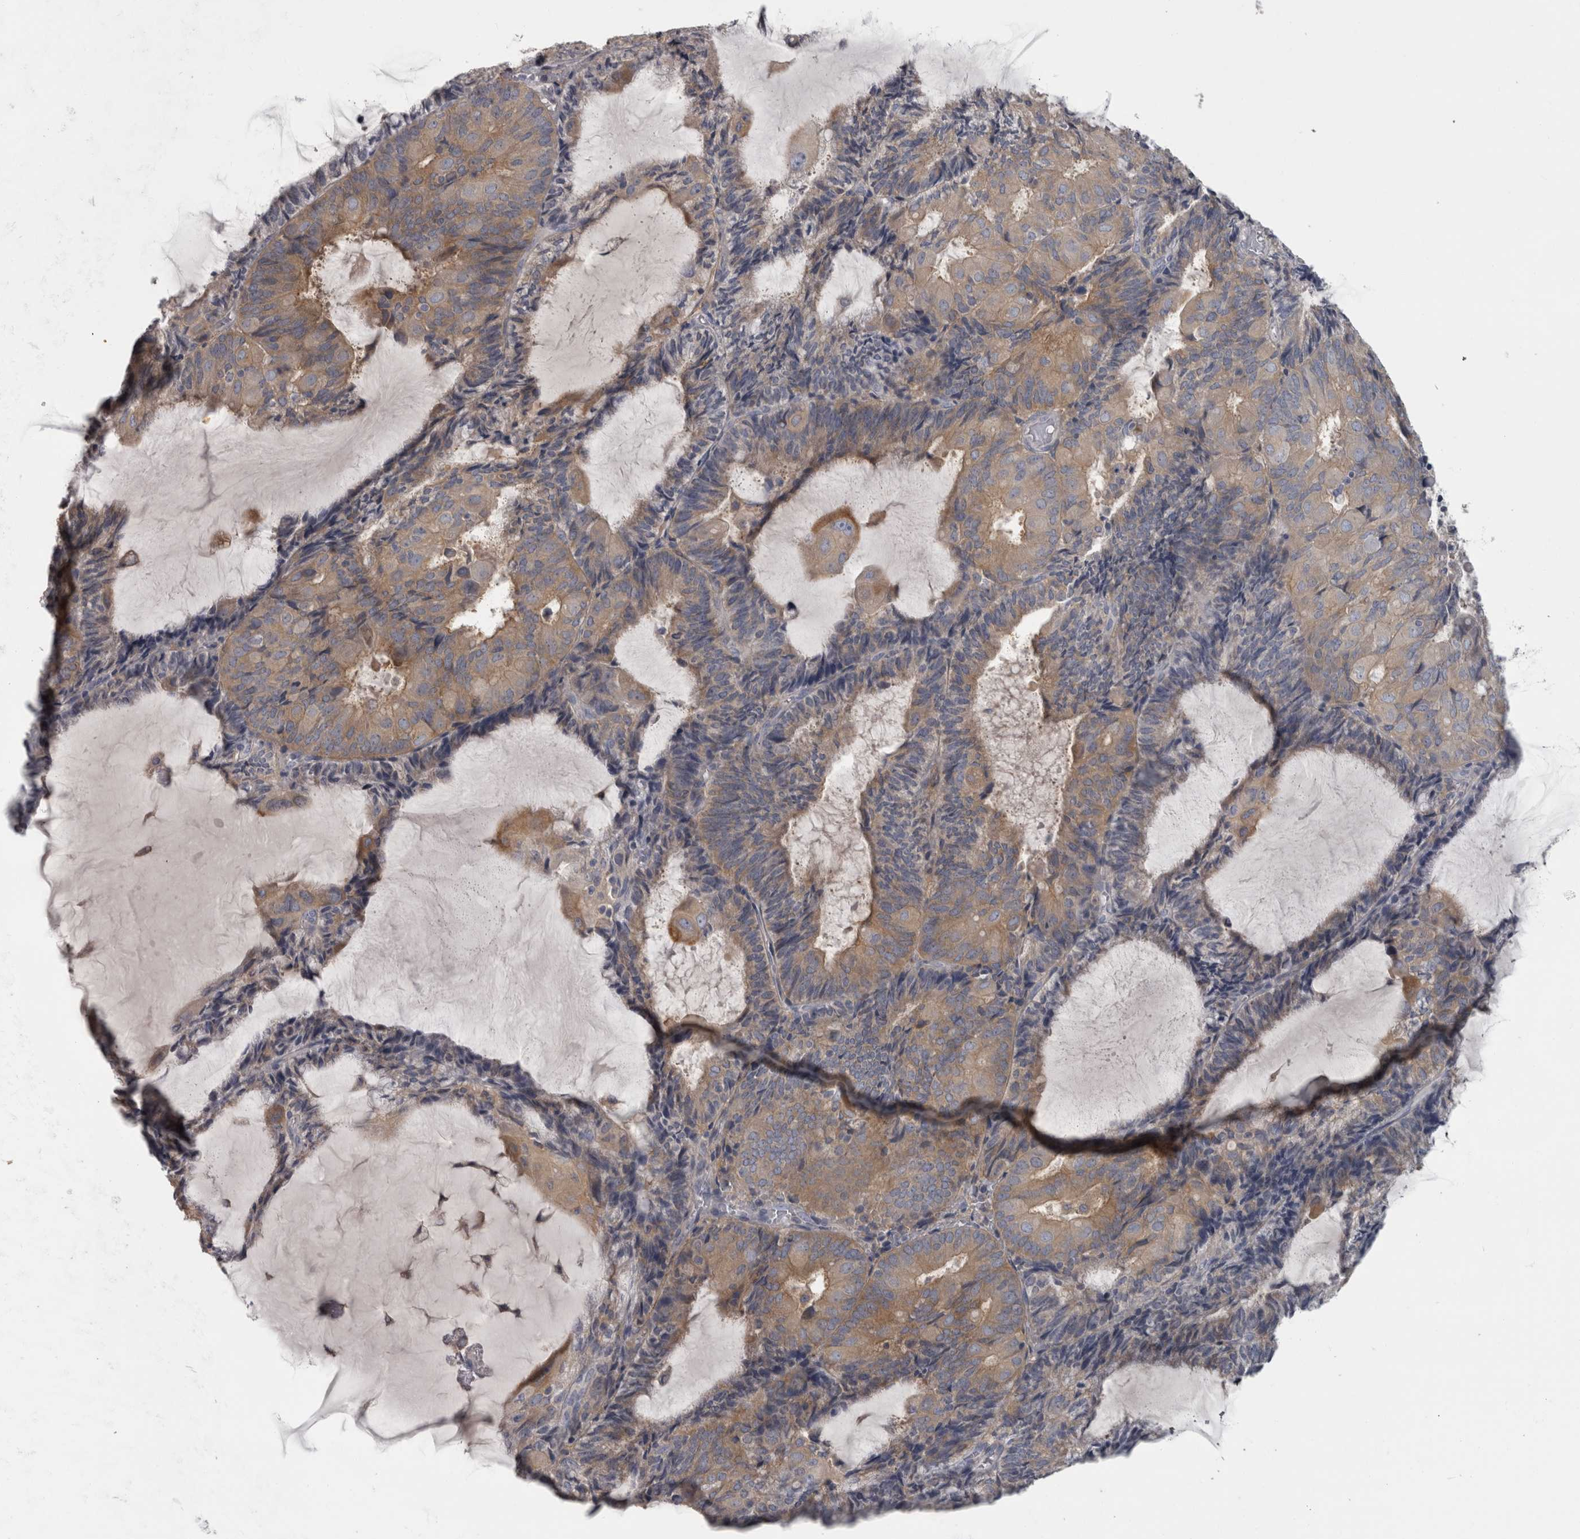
{"staining": {"intensity": "weak", "quantity": ">75%", "location": "cytoplasmic/membranous"}, "tissue": "endometrial cancer", "cell_type": "Tumor cells", "image_type": "cancer", "snomed": [{"axis": "morphology", "description": "Adenocarcinoma, NOS"}, {"axis": "topography", "description": "Endometrium"}], "caption": "Endometrial adenocarcinoma stained with immunohistochemistry demonstrates weak cytoplasmic/membranous staining in about >75% of tumor cells. Using DAB (3,3'-diaminobenzidine) (brown) and hematoxylin (blue) stains, captured at high magnification using brightfield microscopy.", "gene": "EFEMP2", "patient": {"sex": "female", "age": 81}}